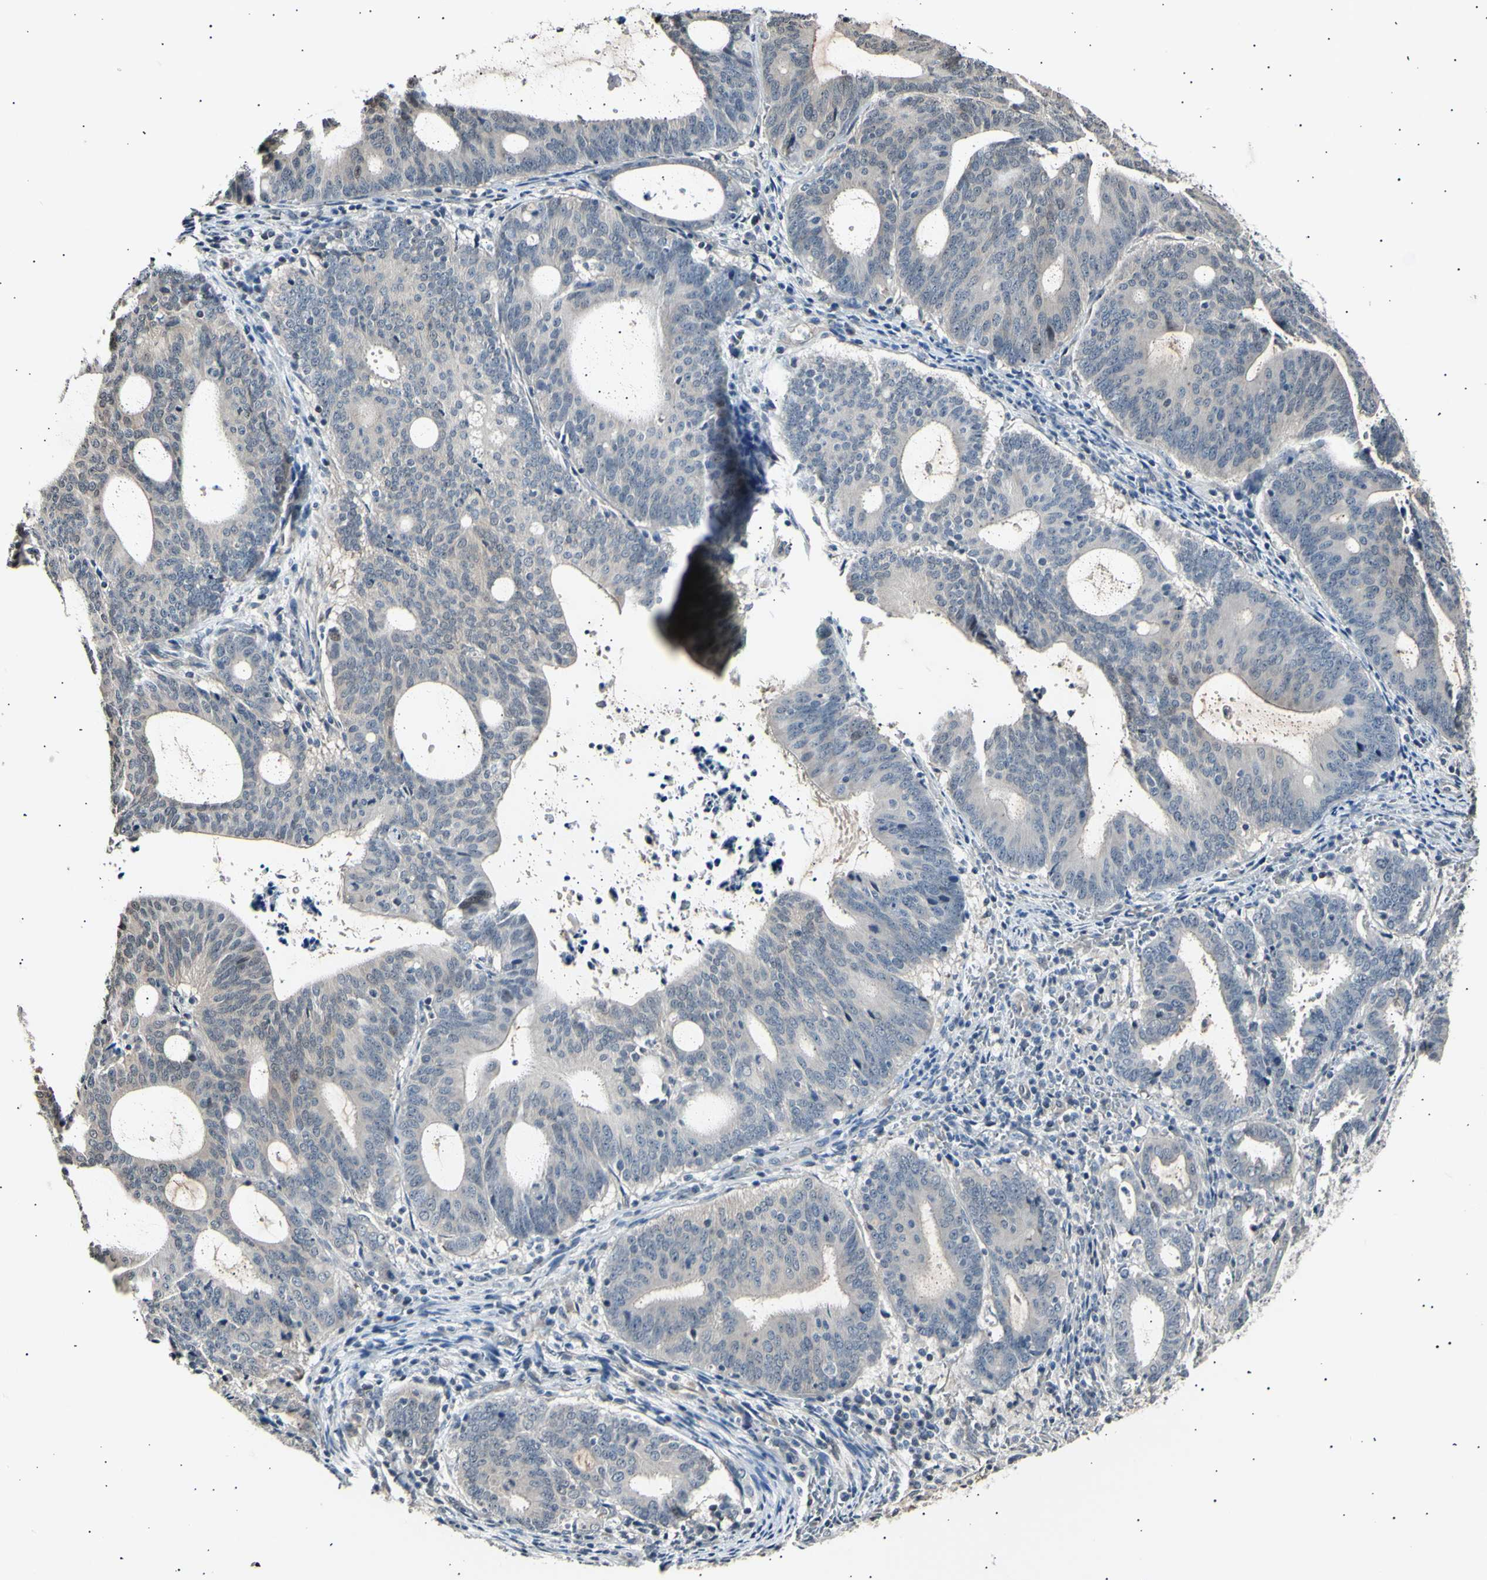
{"staining": {"intensity": "negative", "quantity": "none", "location": "none"}, "tissue": "endometrial cancer", "cell_type": "Tumor cells", "image_type": "cancer", "snomed": [{"axis": "morphology", "description": "Adenocarcinoma, NOS"}, {"axis": "topography", "description": "Uterus"}], "caption": "Immunohistochemistry (IHC) histopathology image of endometrial adenocarcinoma stained for a protein (brown), which shows no expression in tumor cells.", "gene": "AK1", "patient": {"sex": "female", "age": 83}}